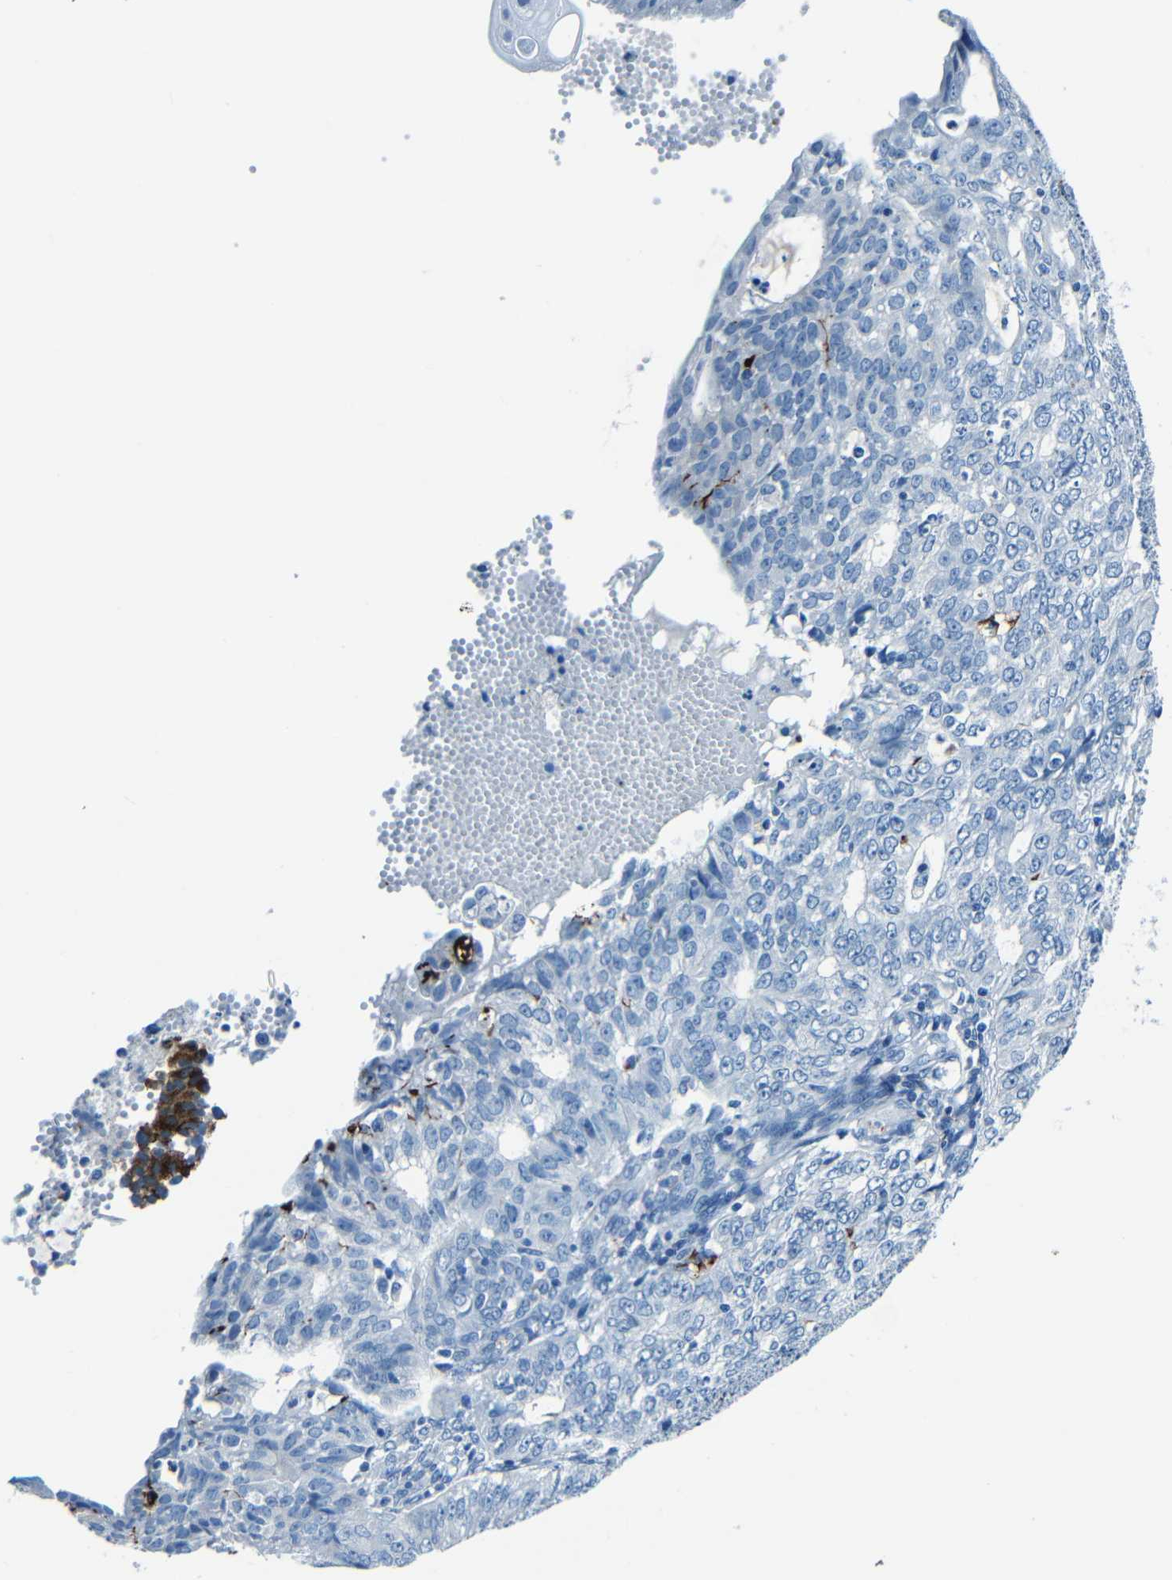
{"staining": {"intensity": "negative", "quantity": "none", "location": "none"}, "tissue": "endometrial cancer", "cell_type": "Tumor cells", "image_type": "cancer", "snomed": [{"axis": "morphology", "description": "Adenocarcinoma, NOS"}, {"axis": "topography", "description": "Endometrium"}], "caption": "High power microscopy image of an immunohistochemistry micrograph of endometrial cancer (adenocarcinoma), revealing no significant staining in tumor cells.", "gene": "FBN2", "patient": {"sex": "female", "age": 32}}